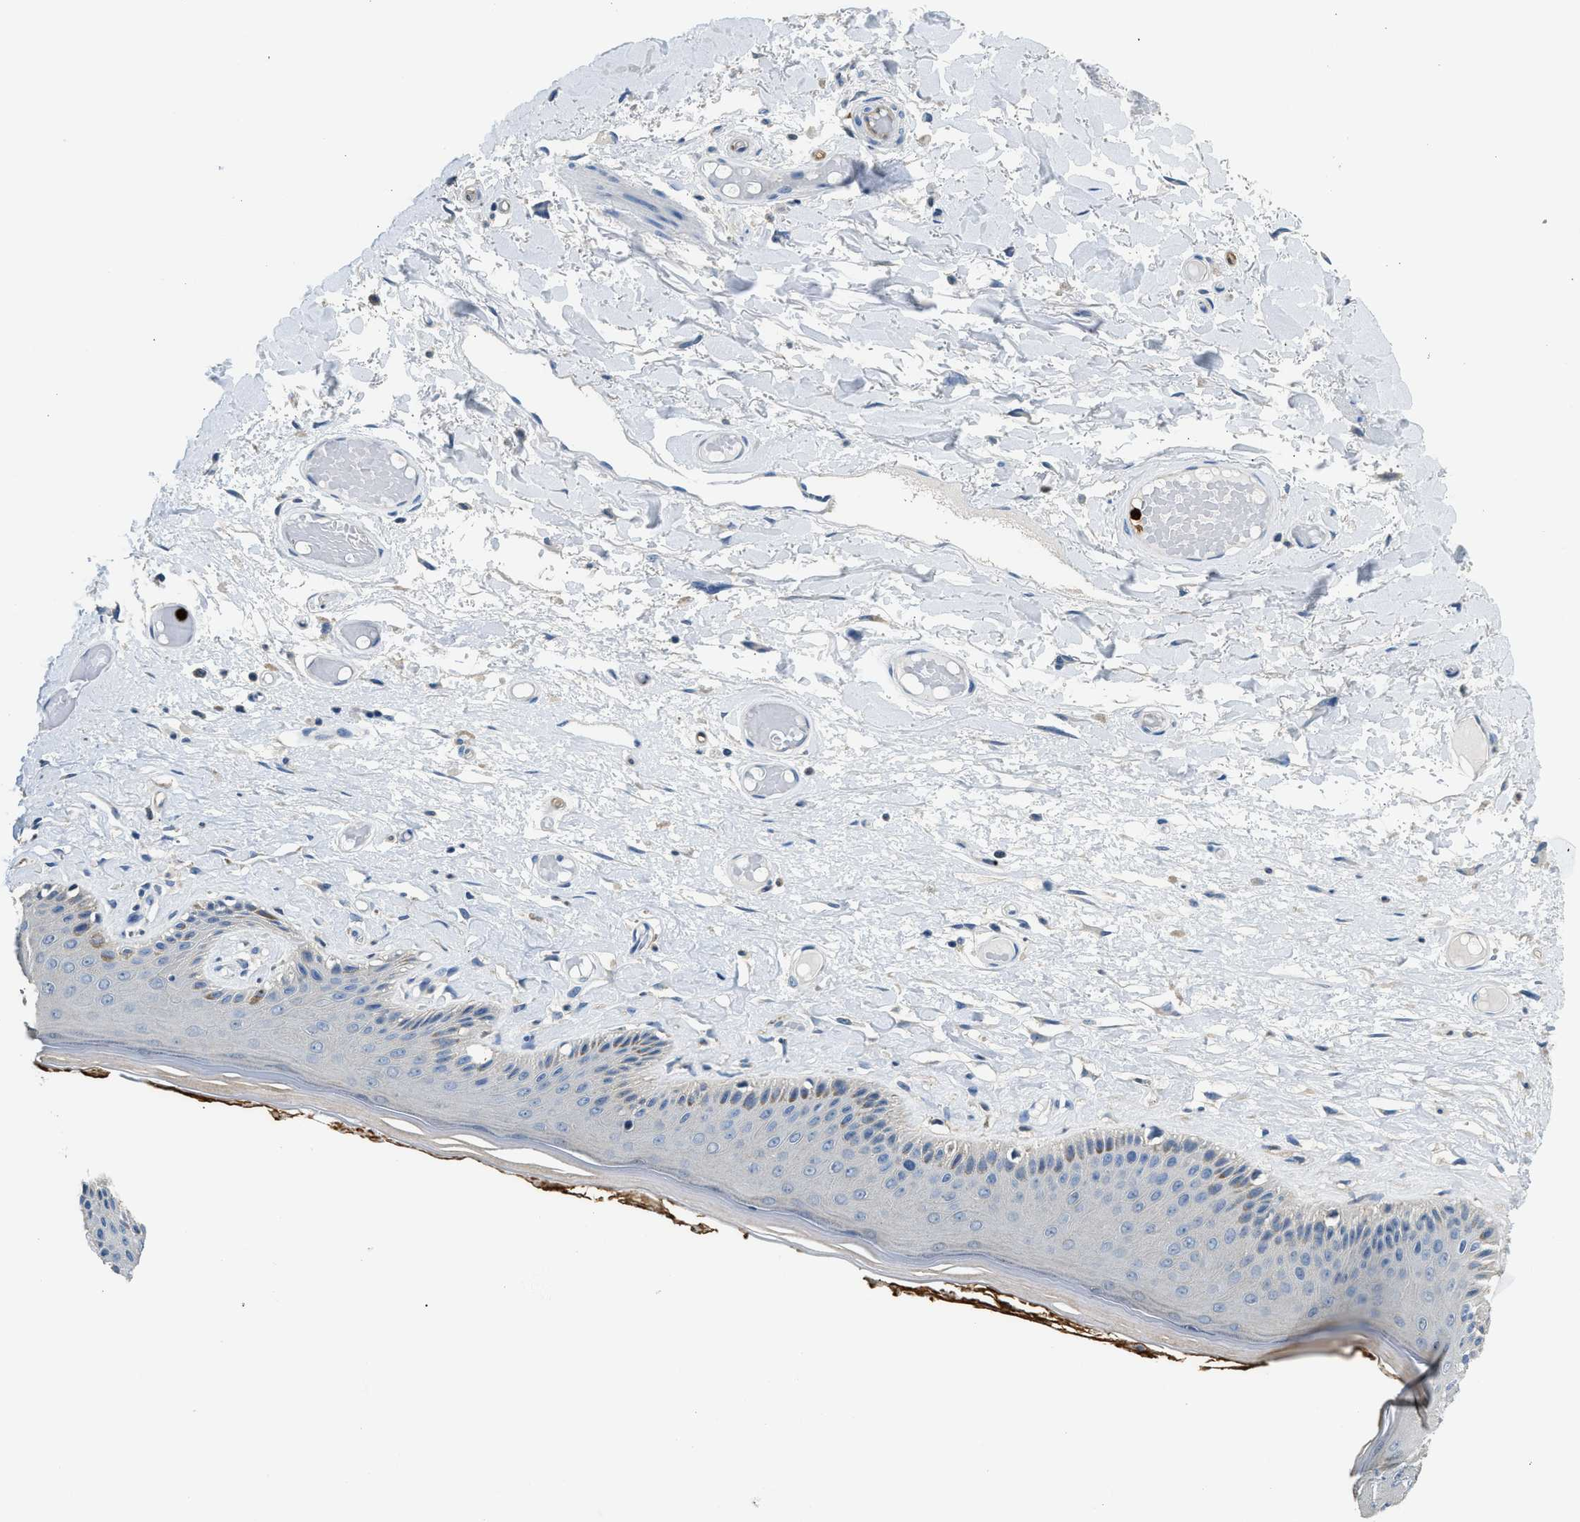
{"staining": {"intensity": "weak", "quantity": "<25%", "location": "cytoplasmic/membranous"}, "tissue": "skin", "cell_type": "Epidermal cells", "image_type": "normal", "snomed": [{"axis": "morphology", "description": "Normal tissue, NOS"}, {"axis": "topography", "description": "Vulva"}], "caption": "Micrograph shows no significant protein positivity in epidermal cells of benign skin. (Brightfield microscopy of DAB (3,3'-diaminobenzidine) immunohistochemistry at high magnification).", "gene": "ANXA3", "patient": {"sex": "female", "age": 73}}